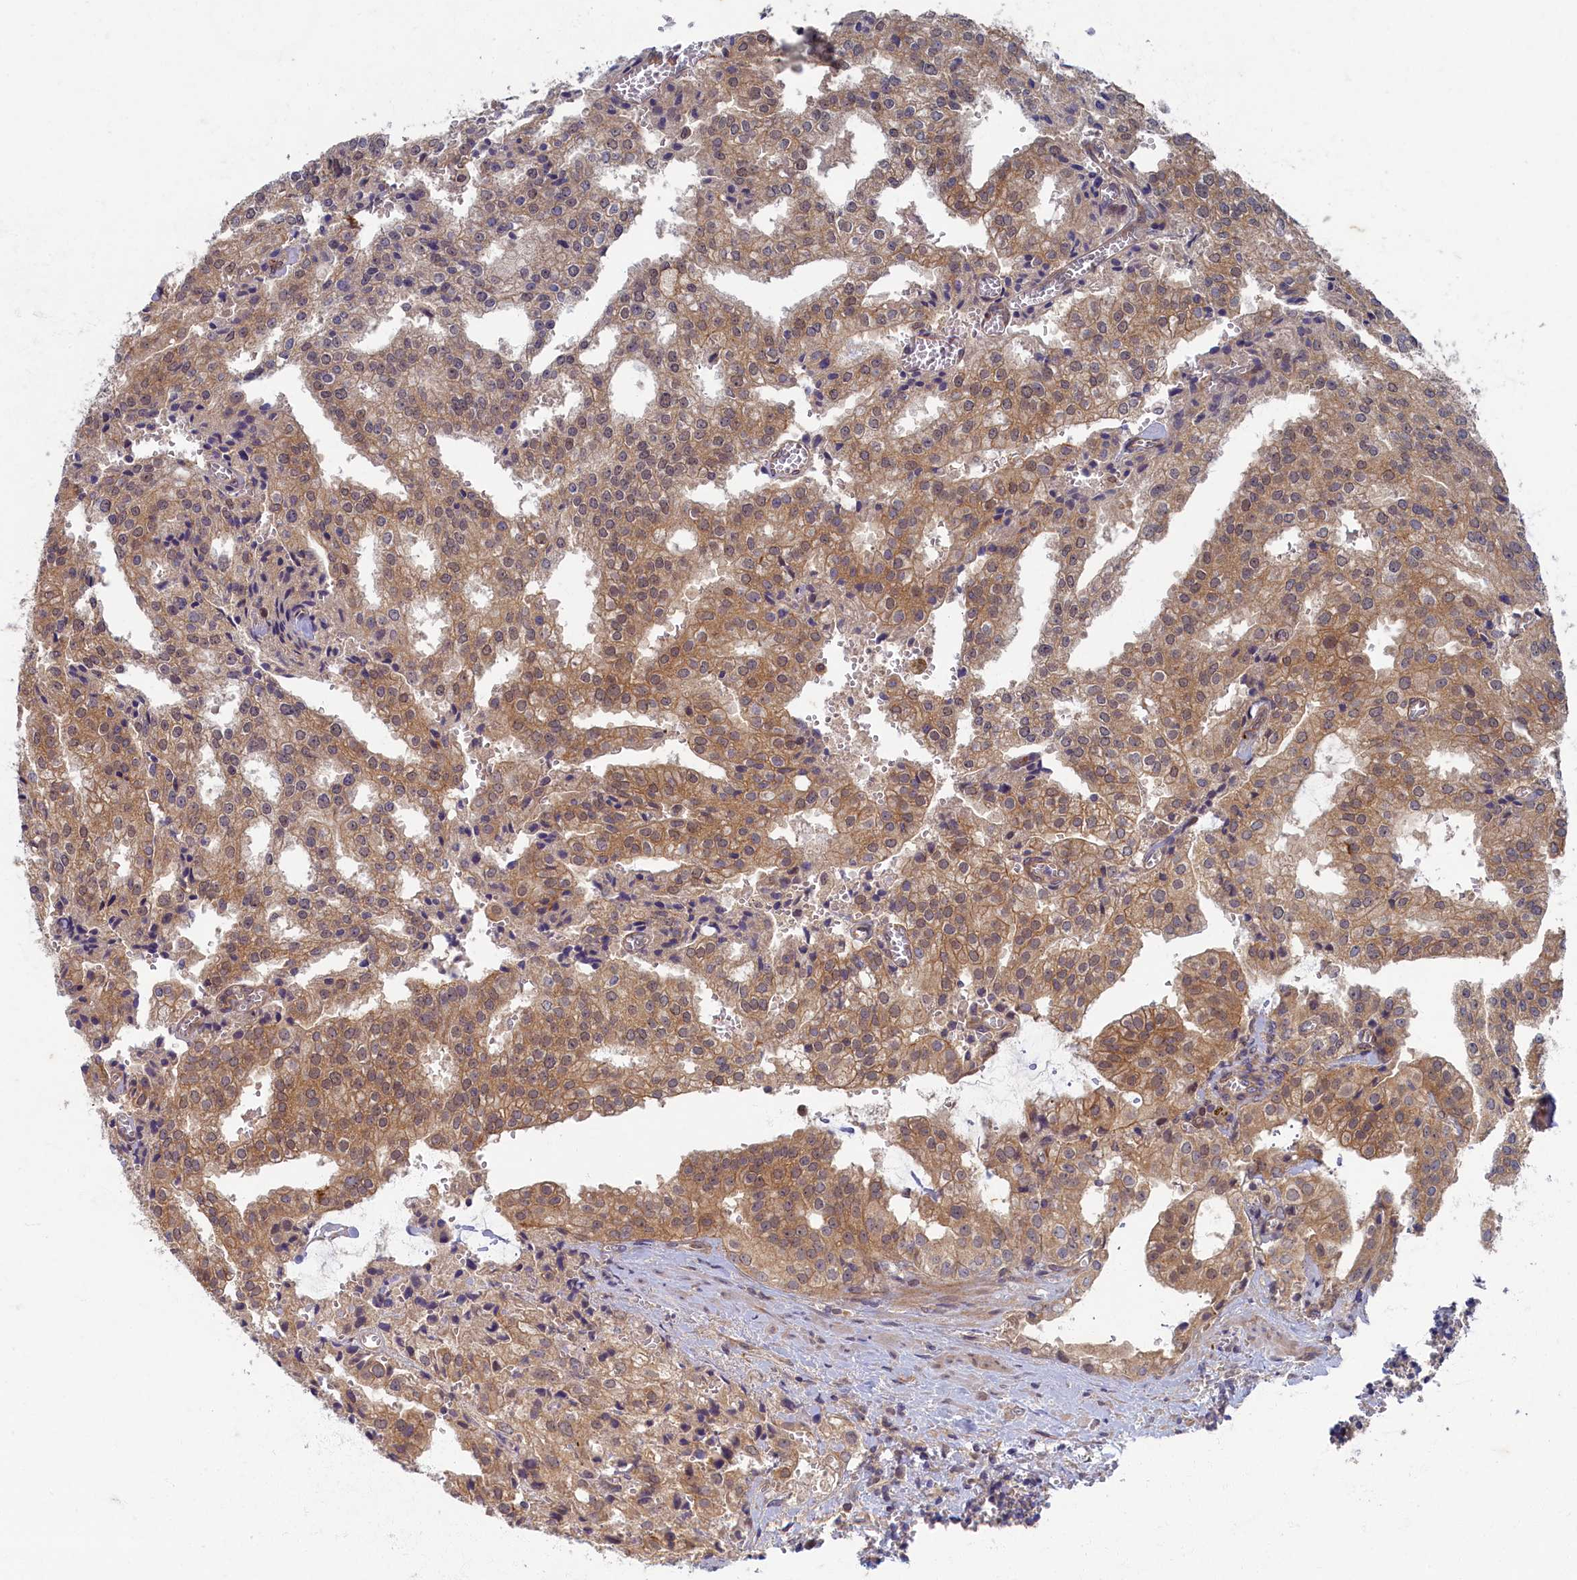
{"staining": {"intensity": "moderate", "quantity": ">75%", "location": "cytoplasmic/membranous"}, "tissue": "prostate cancer", "cell_type": "Tumor cells", "image_type": "cancer", "snomed": [{"axis": "morphology", "description": "Adenocarcinoma, High grade"}, {"axis": "topography", "description": "Prostate"}], "caption": "Tumor cells show medium levels of moderate cytoplasmic/membranous staining in about >75% of cells in human prostate adenocarcinoma (high-grade).", "gene": "WDR59", "patient": {"sex": "male", "age": 68}}